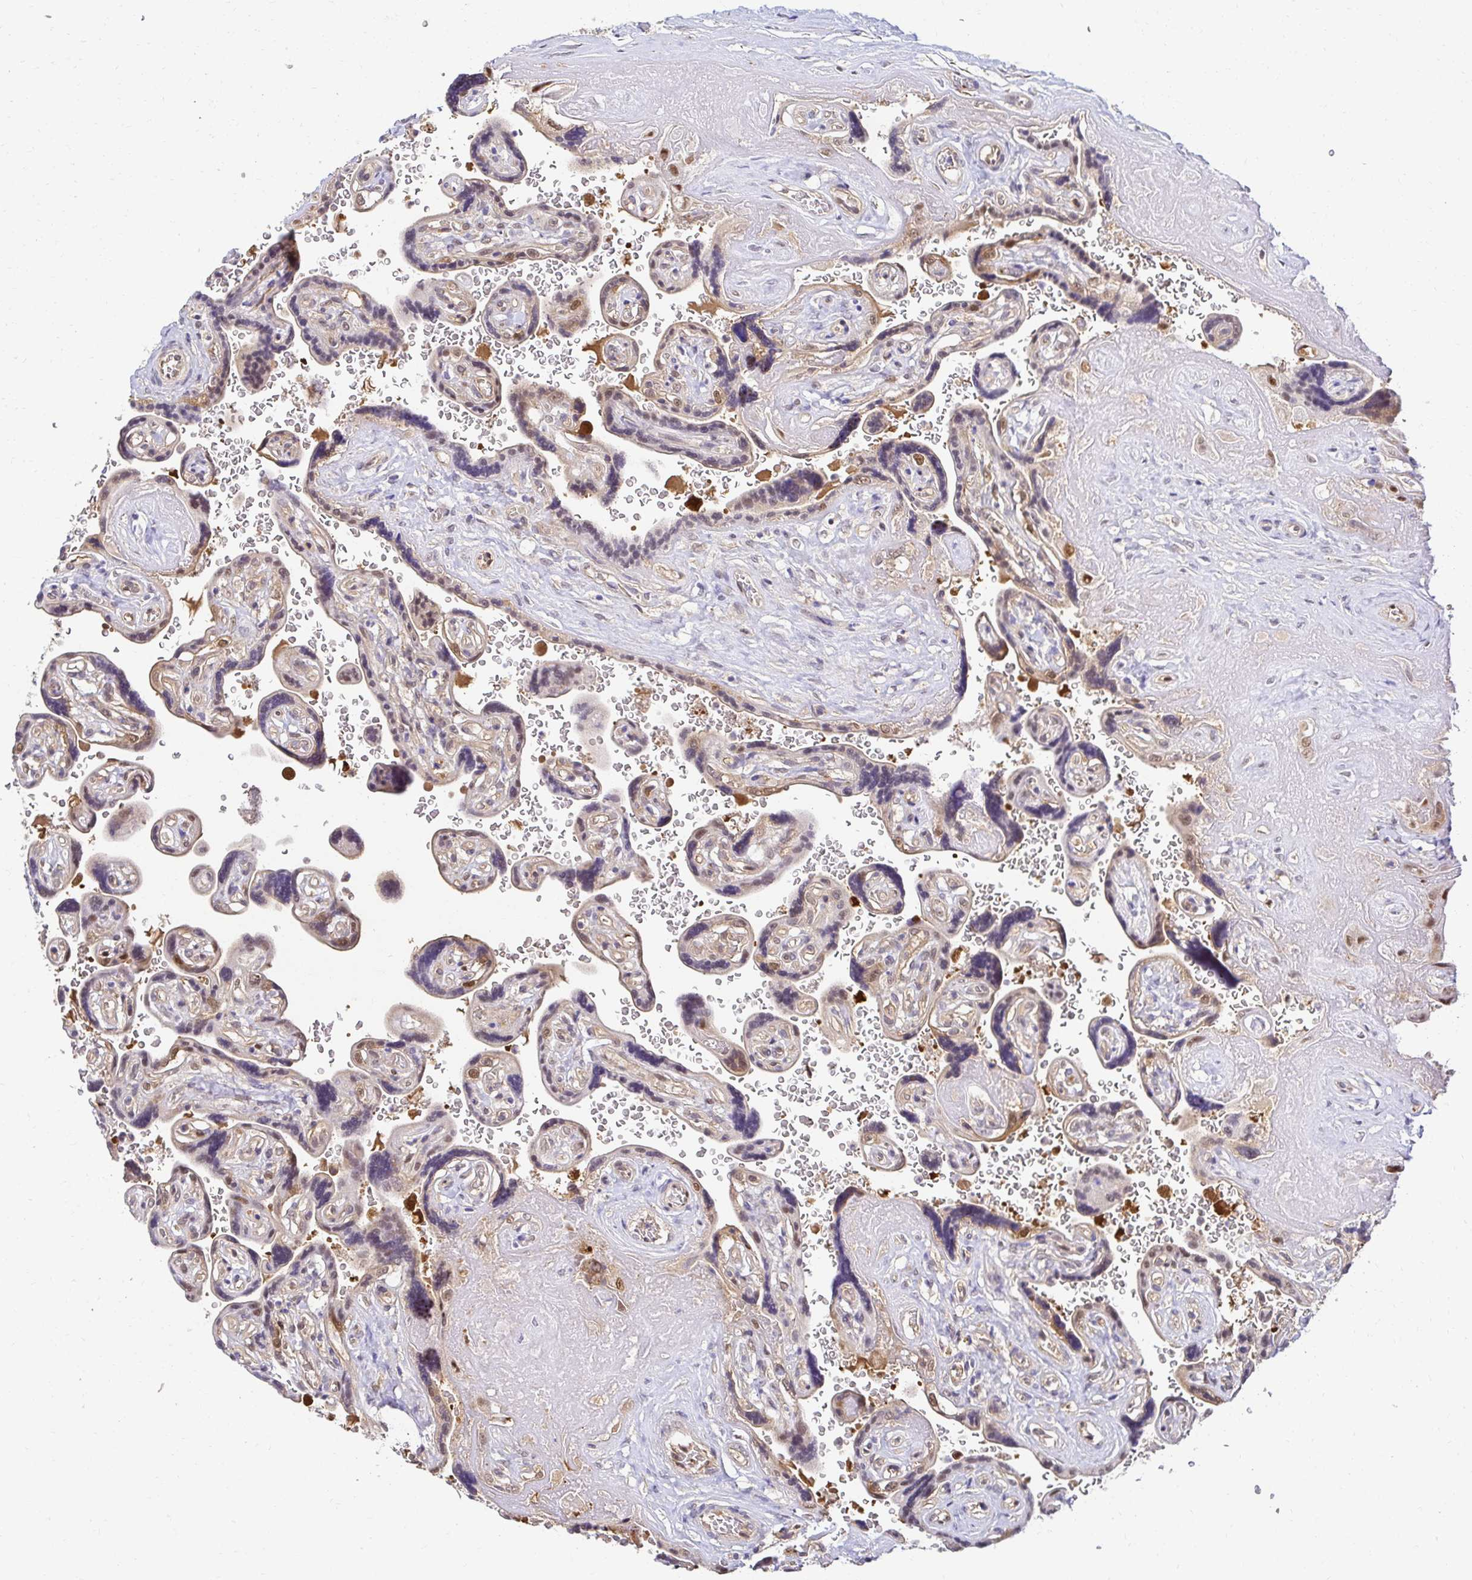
{"staining": {"intensity": "moderate", "quantity": ">75%", "location": "nuclear"}, "tissue": "placenta", "cell_type": "Decidual cells", "image_type": "normal", "snomed": [{"axis": "morphology", "description": "Normal tissue, NOS"}, {"axis": "topography", "description": "Placenta"}], "caption": "Decidual cells display medium levels of moderate nuclear expression in approximately >75% of cells in normal placenta.", "gene": "PSMA4", "patient": {"sex": "female", "age": 32}}